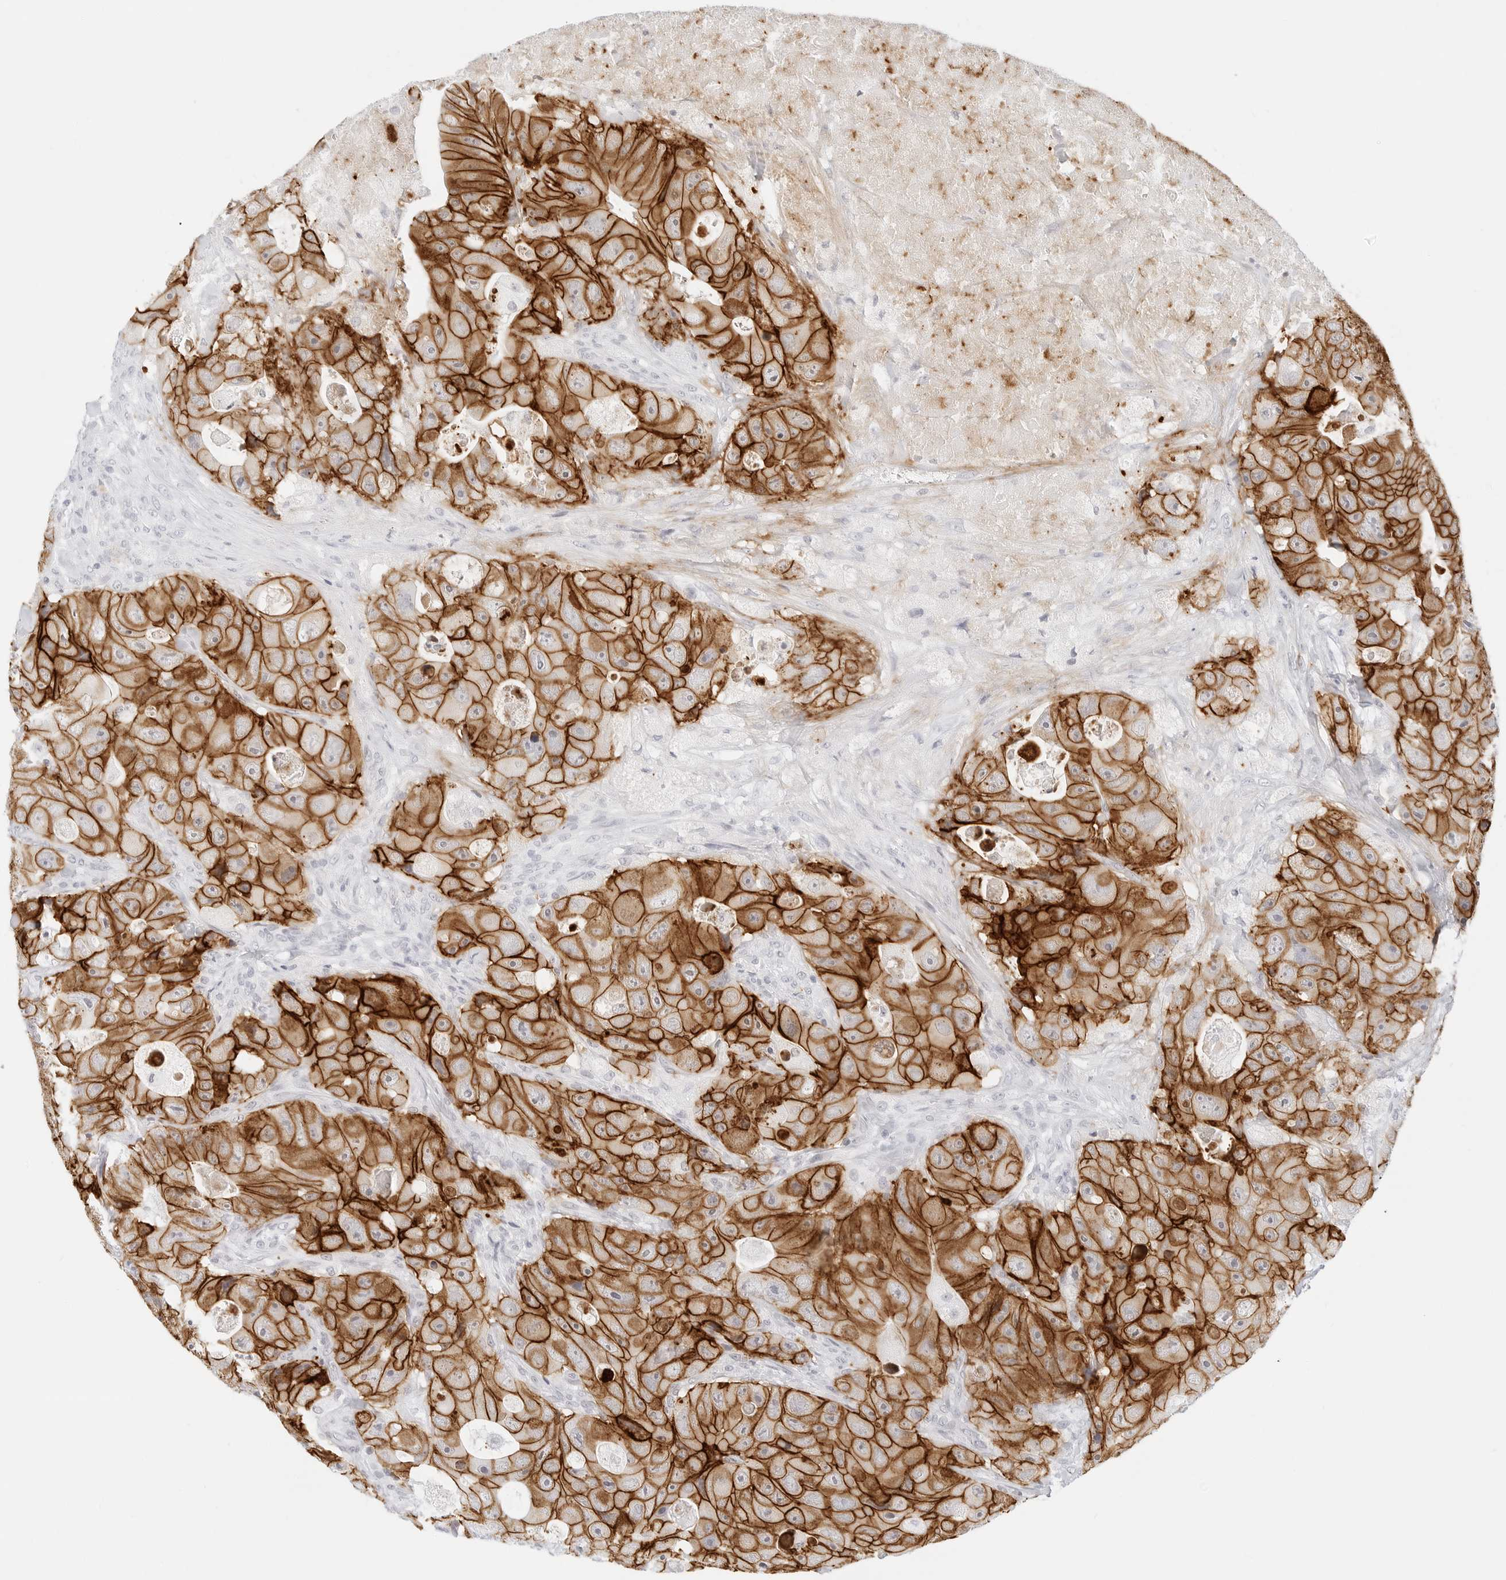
{"staining": {"intensity": "strong", "quantity": ">75%", "location": "cytoplasmic/membranous"}, "tissue": "colorectal cancer", "cell_type": "Tumor cells", "image_type": "cancer", "snomed": [{"axis": "morphology", "description": "Adenocarcinoma, NOS"}, {"axis": "topography", "description": "Colon"}], "caption": "A brown stain highlights strong cytoplasmic/membranous positivity of a protein in colorectal adenocarcinoma tumor cells.", "gene": "CDH1", "patient": {"sex": "female", "age": 46}}